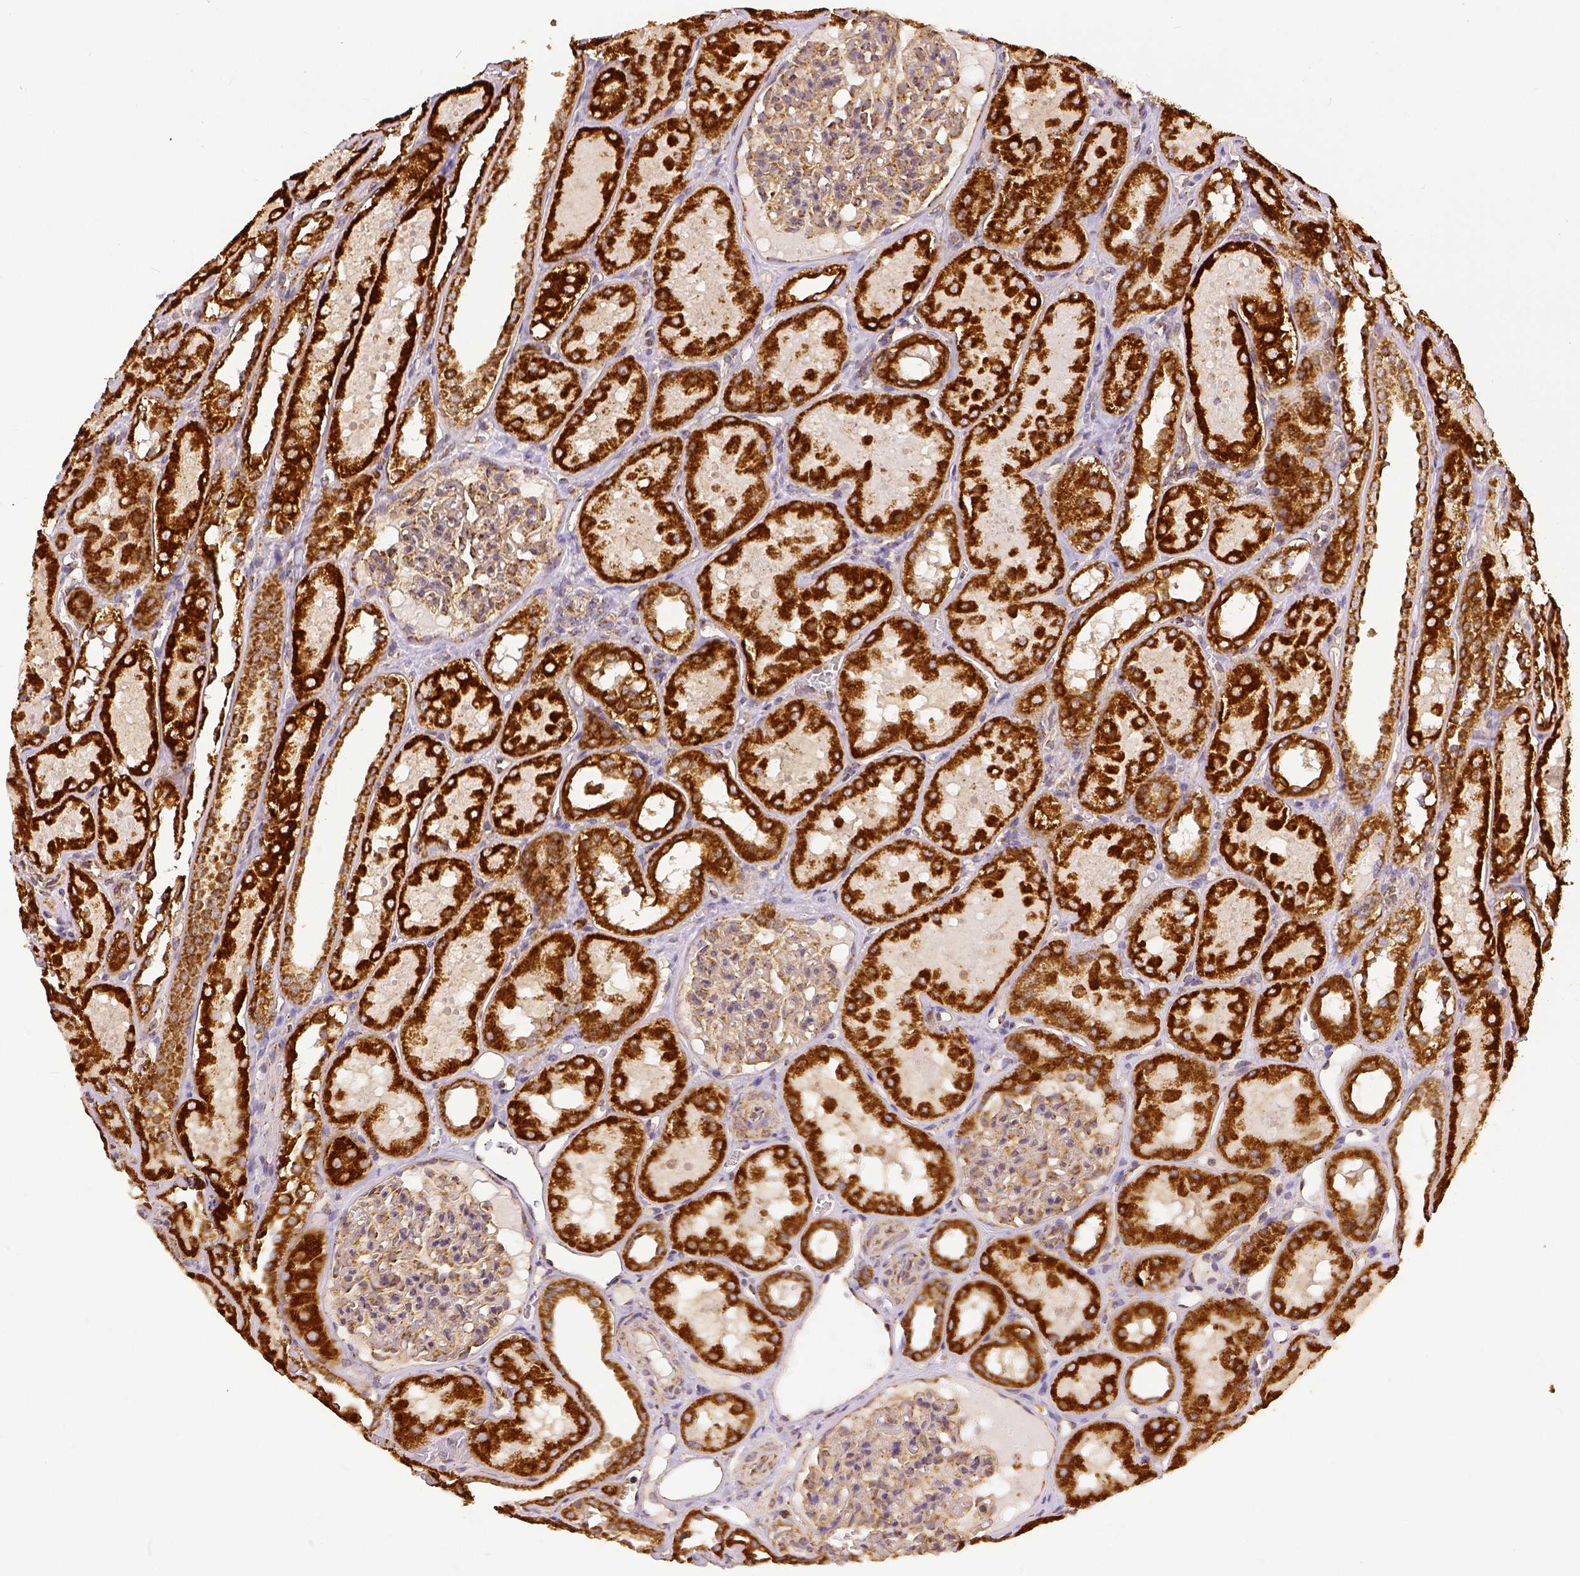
{"staining": {"intensity": "moderate", "quantity": ">75%", "location": "cytoplasmic/membranous"}, "tissue": "kidney", "cell_type": "Cells in glomeruli", "image_type": "normal", "snomed": [{"axis": "morphology", "description": "Normal tissue, NOS"}, {"axis": "topography", "description": "Kidney"}, {"axis": "topography", "description": "Urinary bladder"}], "caption": "DAB immunohistochemical staining of benign kidney shows moderate cytoplasmic/membranous protein expression in approximately >75% of cells in glomeruli. Nuclei are stained in blue.", "gene": "SDHB", "patient": {"sex": "male", "age": 16}}